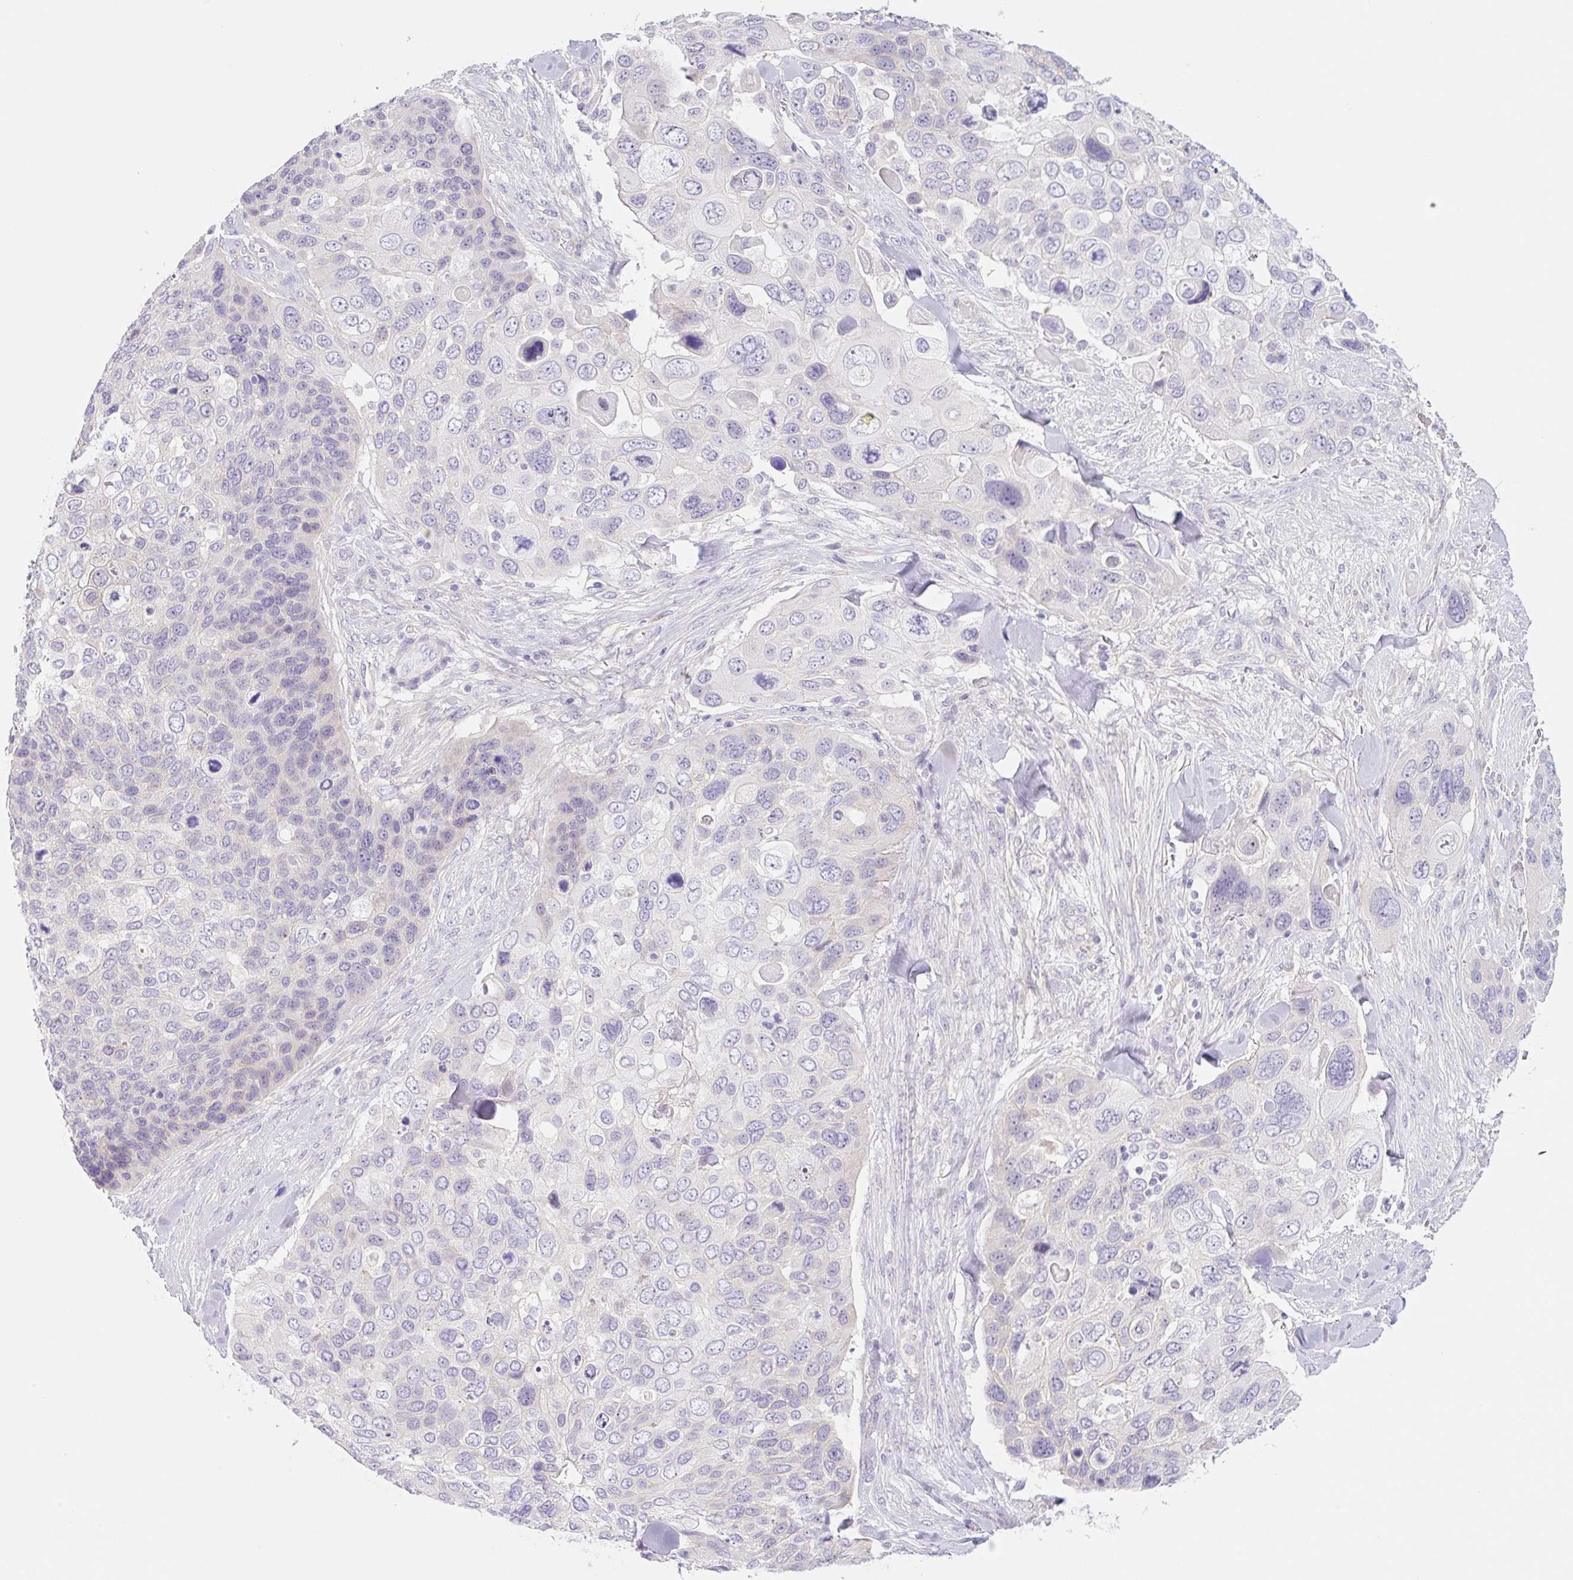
{"staining": {"intensity": "negative", "quantity": "none", "location": "none"}, "tissue": "skin cancer", "cell_type": "Tumor cells", "image_type": "cancer", "snomed": [{"axis": "morphology", "description": "Basal cell carcinoma"}, {"axis": "topography", "description": "Skin"}], "caption": "The histopathology image displays no significant staining in tumor cells of skin basal cell carcinoma.", "gene": "LYVE1", "patient": {"sex": "female", "age": 74}}